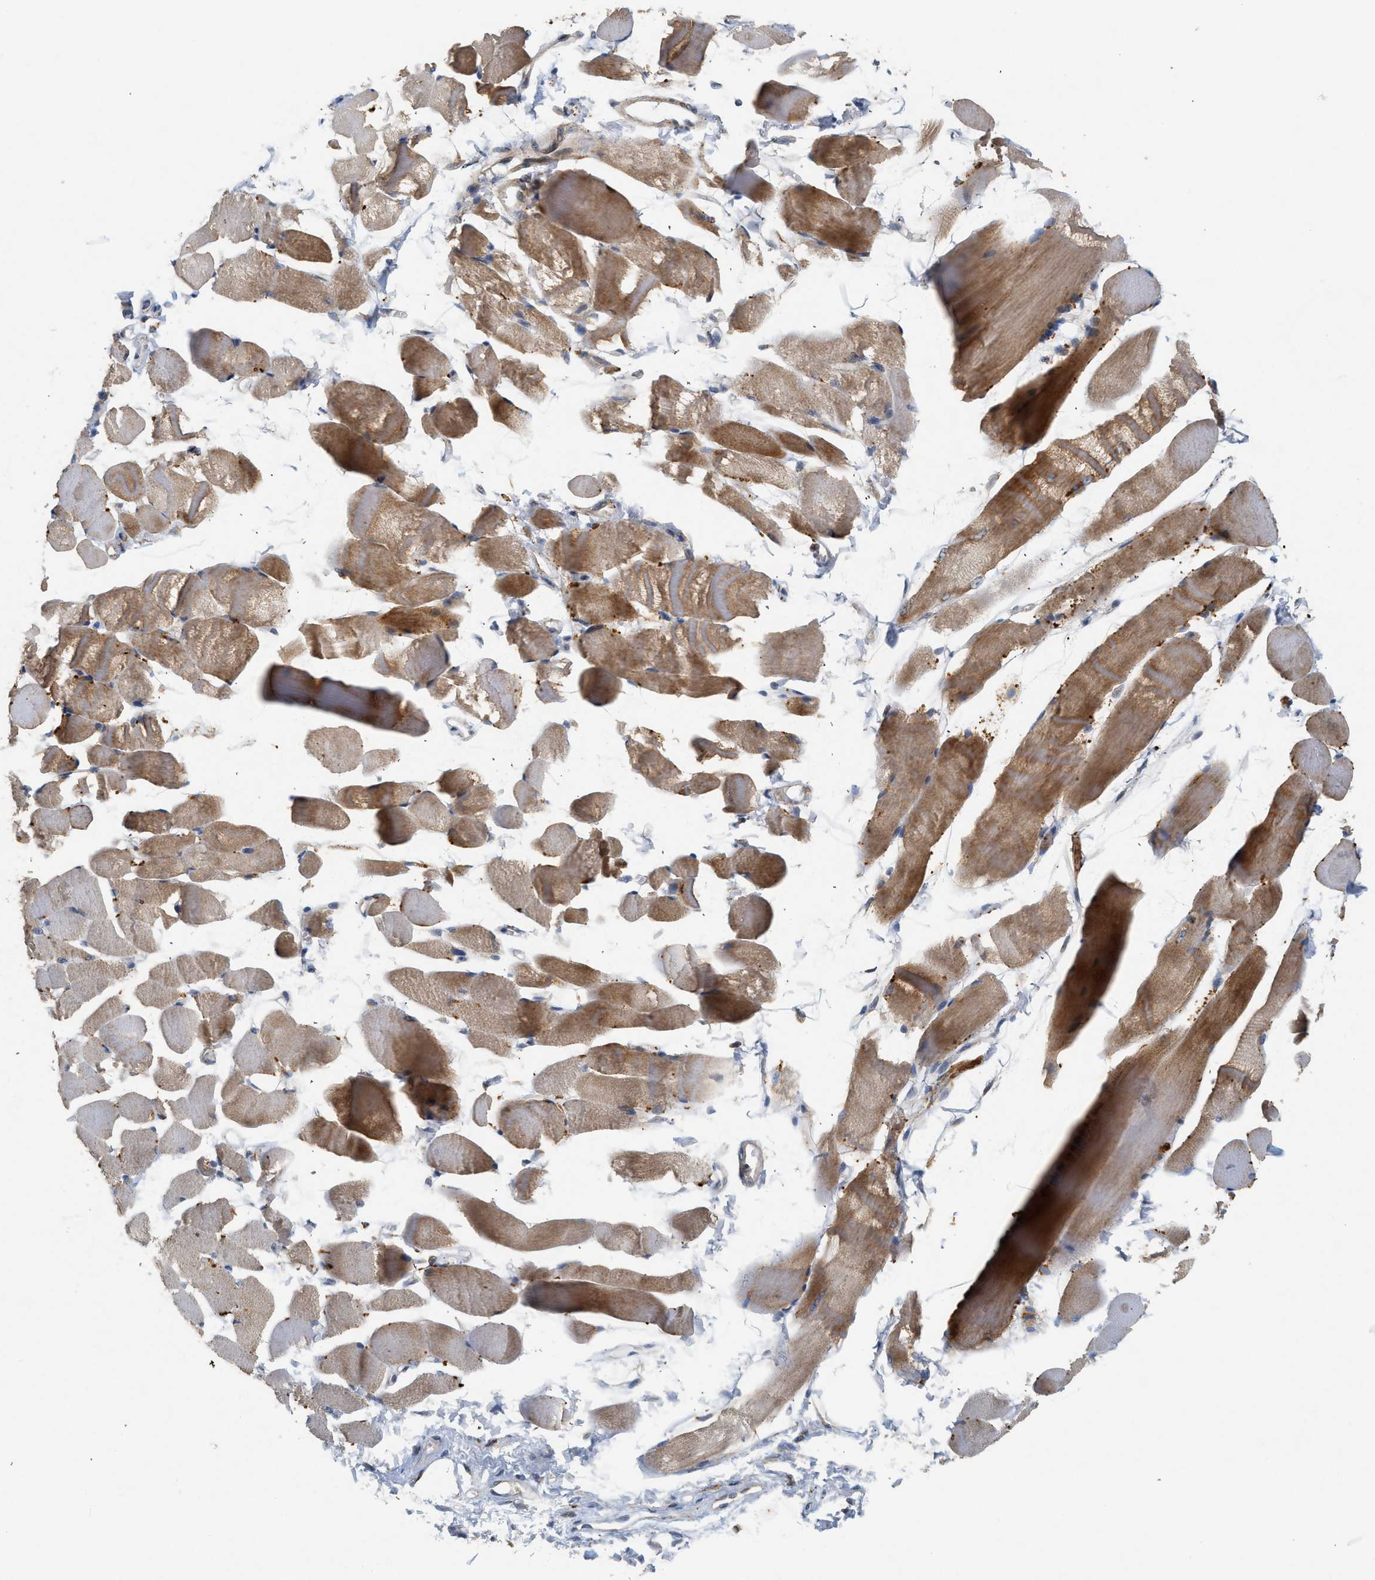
{"staining": {"intensity": "moderate", "quantity": ">75%", "location": "cytoplasmic/membranous"}, "tissue": "skeletal muscle", "cell_type": "Myocytes", "image_type": "normal", "snomed": [{"axis": "morphology", "description": "Normal tissue, NOS"}, {"axis": "topography", "description": "Skeletal muscle"}, {"axis": "topography", "description": "Peripheral nerve tissue"}], "caption": "Immunohistochemistry of benign human skeletal muscle reveals medium levels of moderate cytoplasmic/membranous expression in about >75% of myocytes.", "gene": "MCU", "patient": {"sex": "female", "age": 84}}